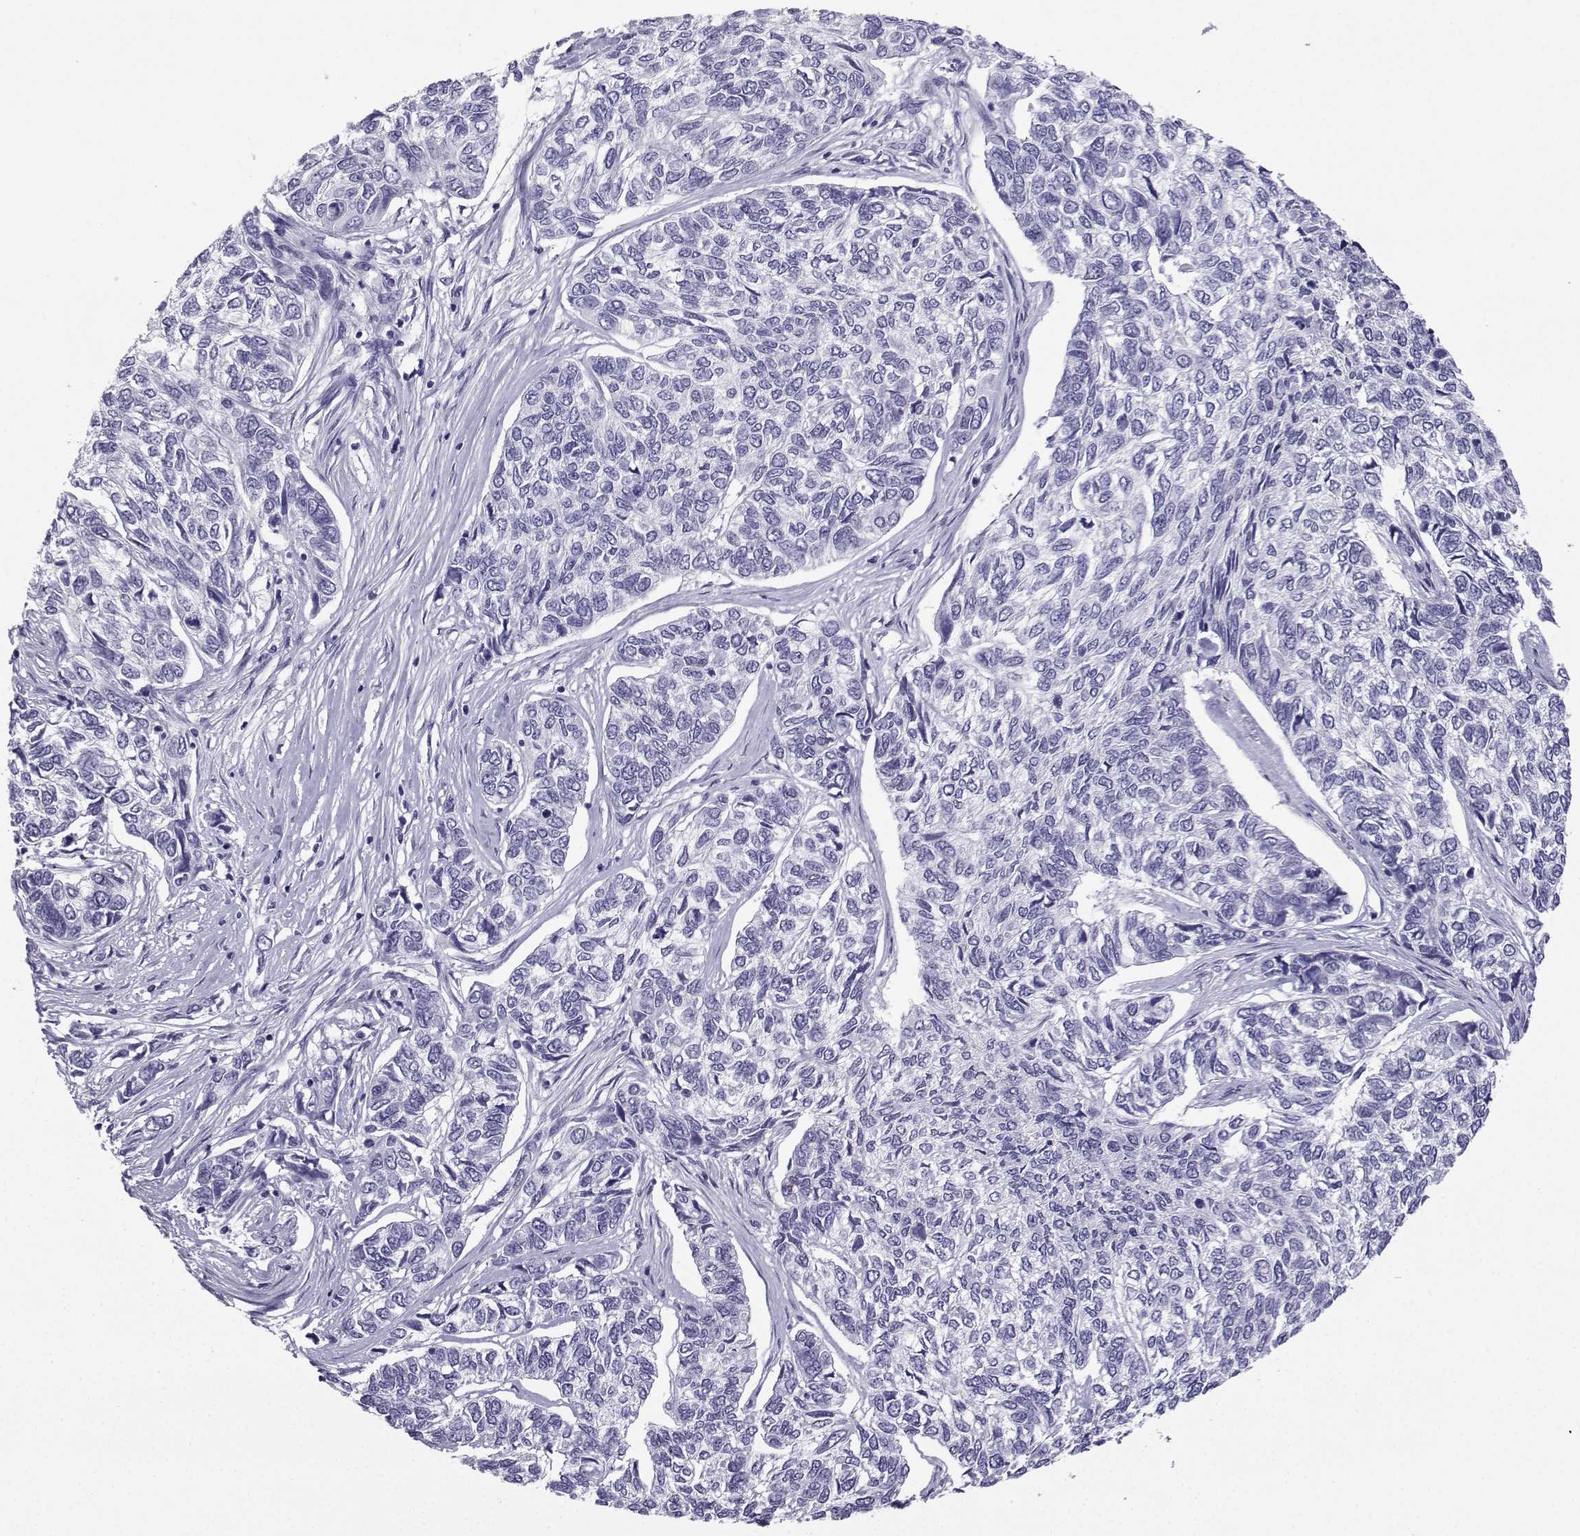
{"staining": {"intensity": "negative", "quantity": "none", "location": "none"}, "tissue": "skin cancer", "cell_type": "Tumor cells", "image_type": "cancer", "snomed": [{"axis": "morphology", "description": "Basal cell carcinoma"}, {"axis": "topography", "description": "Skin"}], "caption": "Tumor cells show no significant protein expression in skin basal cell carcinoma.", "gene": "SLC18A2", "patient": {"sex": "female", "age": 65}}